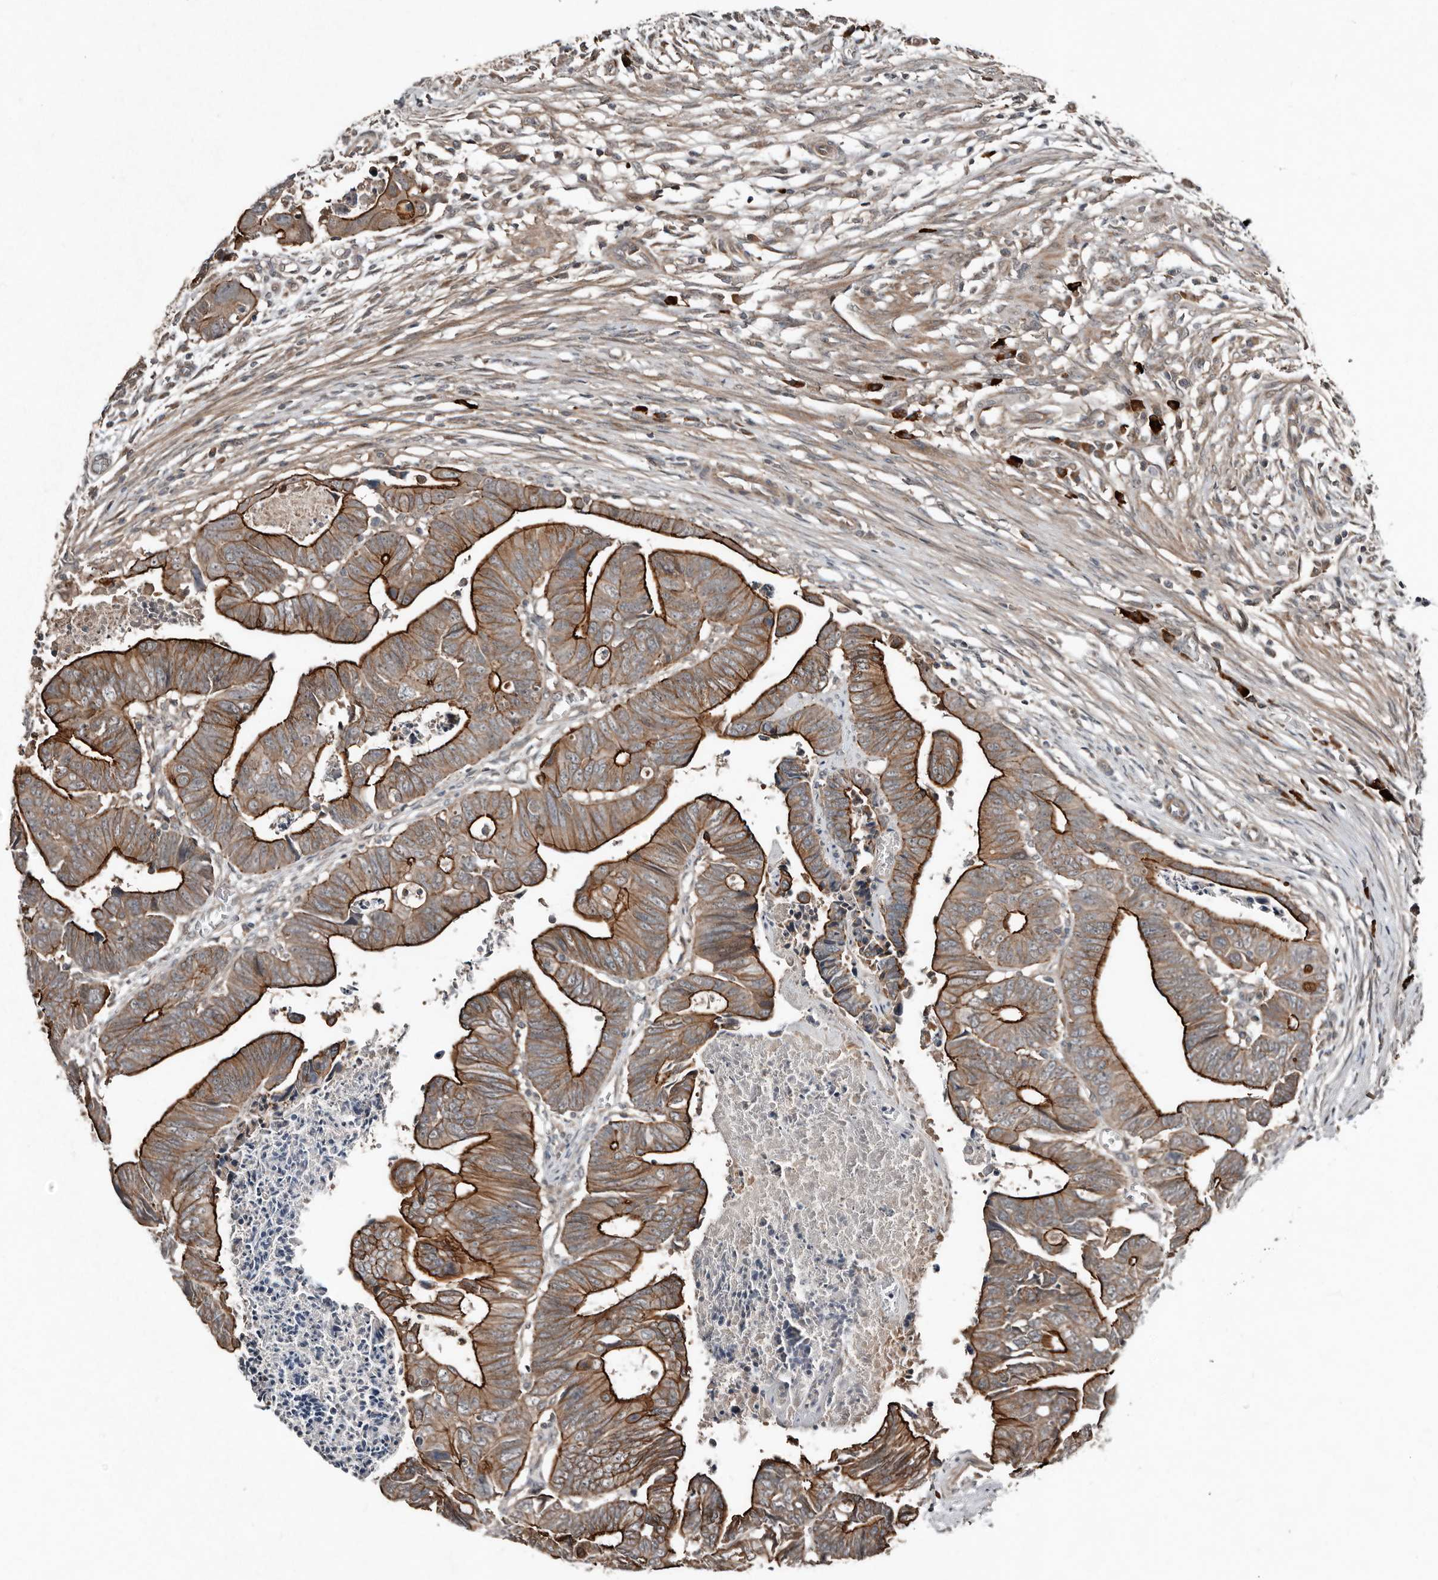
{"staining": {"intensity": "strong", "quantity": ">75%", "location": "cytoplasmic/membranous"}, "tissue": "colorectal cancer", "cell_type": "Tumor cells", "image_type": "cancer", "snomed": [{"axis": "morphology", "description": "Adenocarcinoma, NOS"}, {"axis": "topography", "description": "Rectum"}], "caption": "Protein staining of colorectal adenocarcinoma tissue reveals strong cytoplasmic/membranous positivity in approximately >75% of tumor cells.", "gene": "TEAD3", "patient": {"sex": "female", "age": 65}}